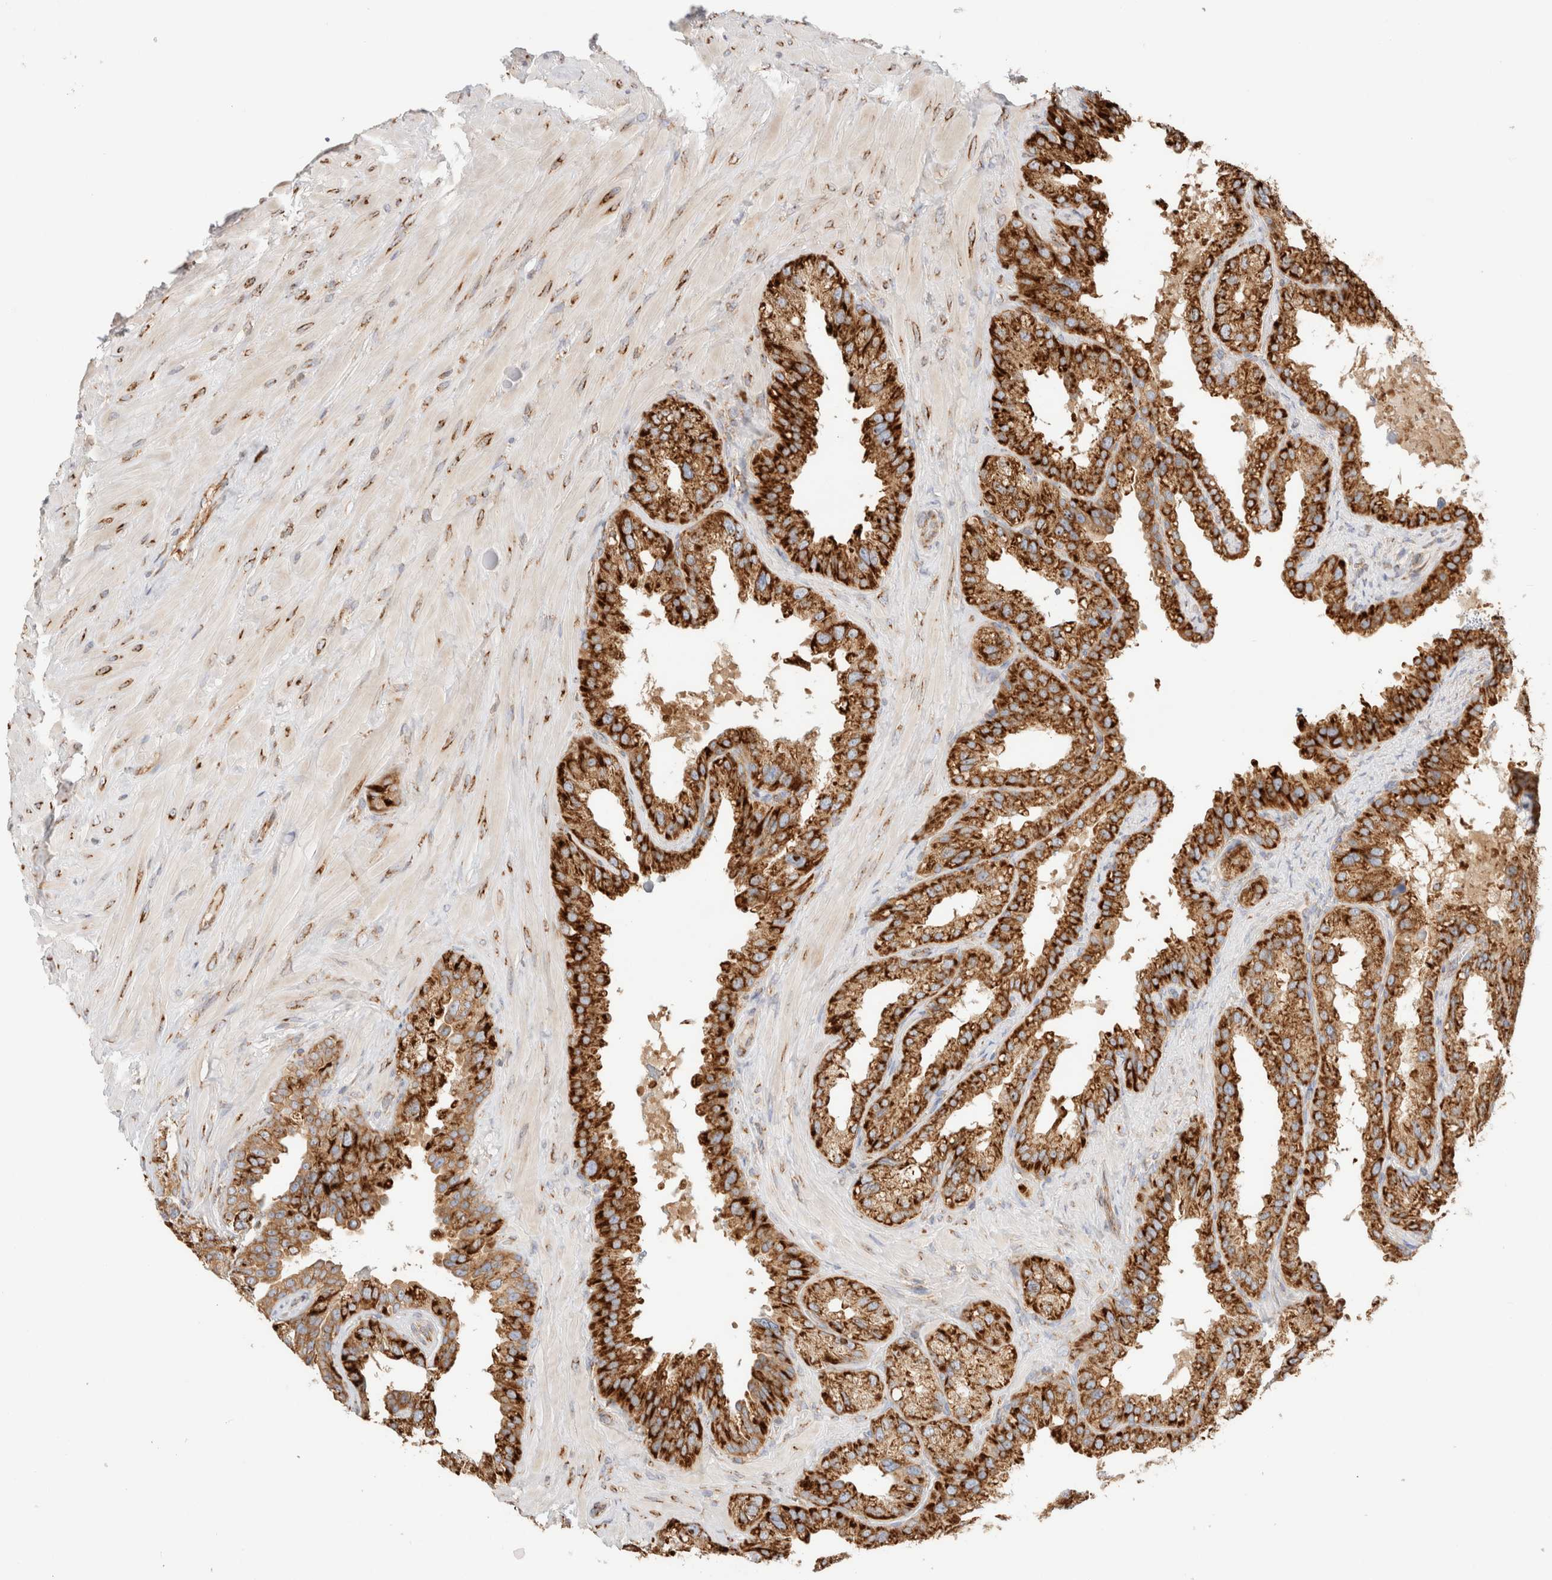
{"staining": {"intensity": "strong", "quantity": ">75%", "location": "cytoplasmic/membranous"}, "tissue": "seminal vesicle", "cell_type": "Glandular cells", "image_type": "normal", "snomed": [{"axis": "morphology", "description": "Normal tissue, NOS"}, {"axis": "topography", "description": "Seminal veicle"}], "caption": "Strong cytoplasmic/membranous positivity is identified in about >75% of glandular cells in unremarkable seminal vesicle. (brown staining indicates protein expression, while blue staining denotes nuclei).", "gene": "ZC2HC1A", "patient": {"sex": "male", "age": 68}}